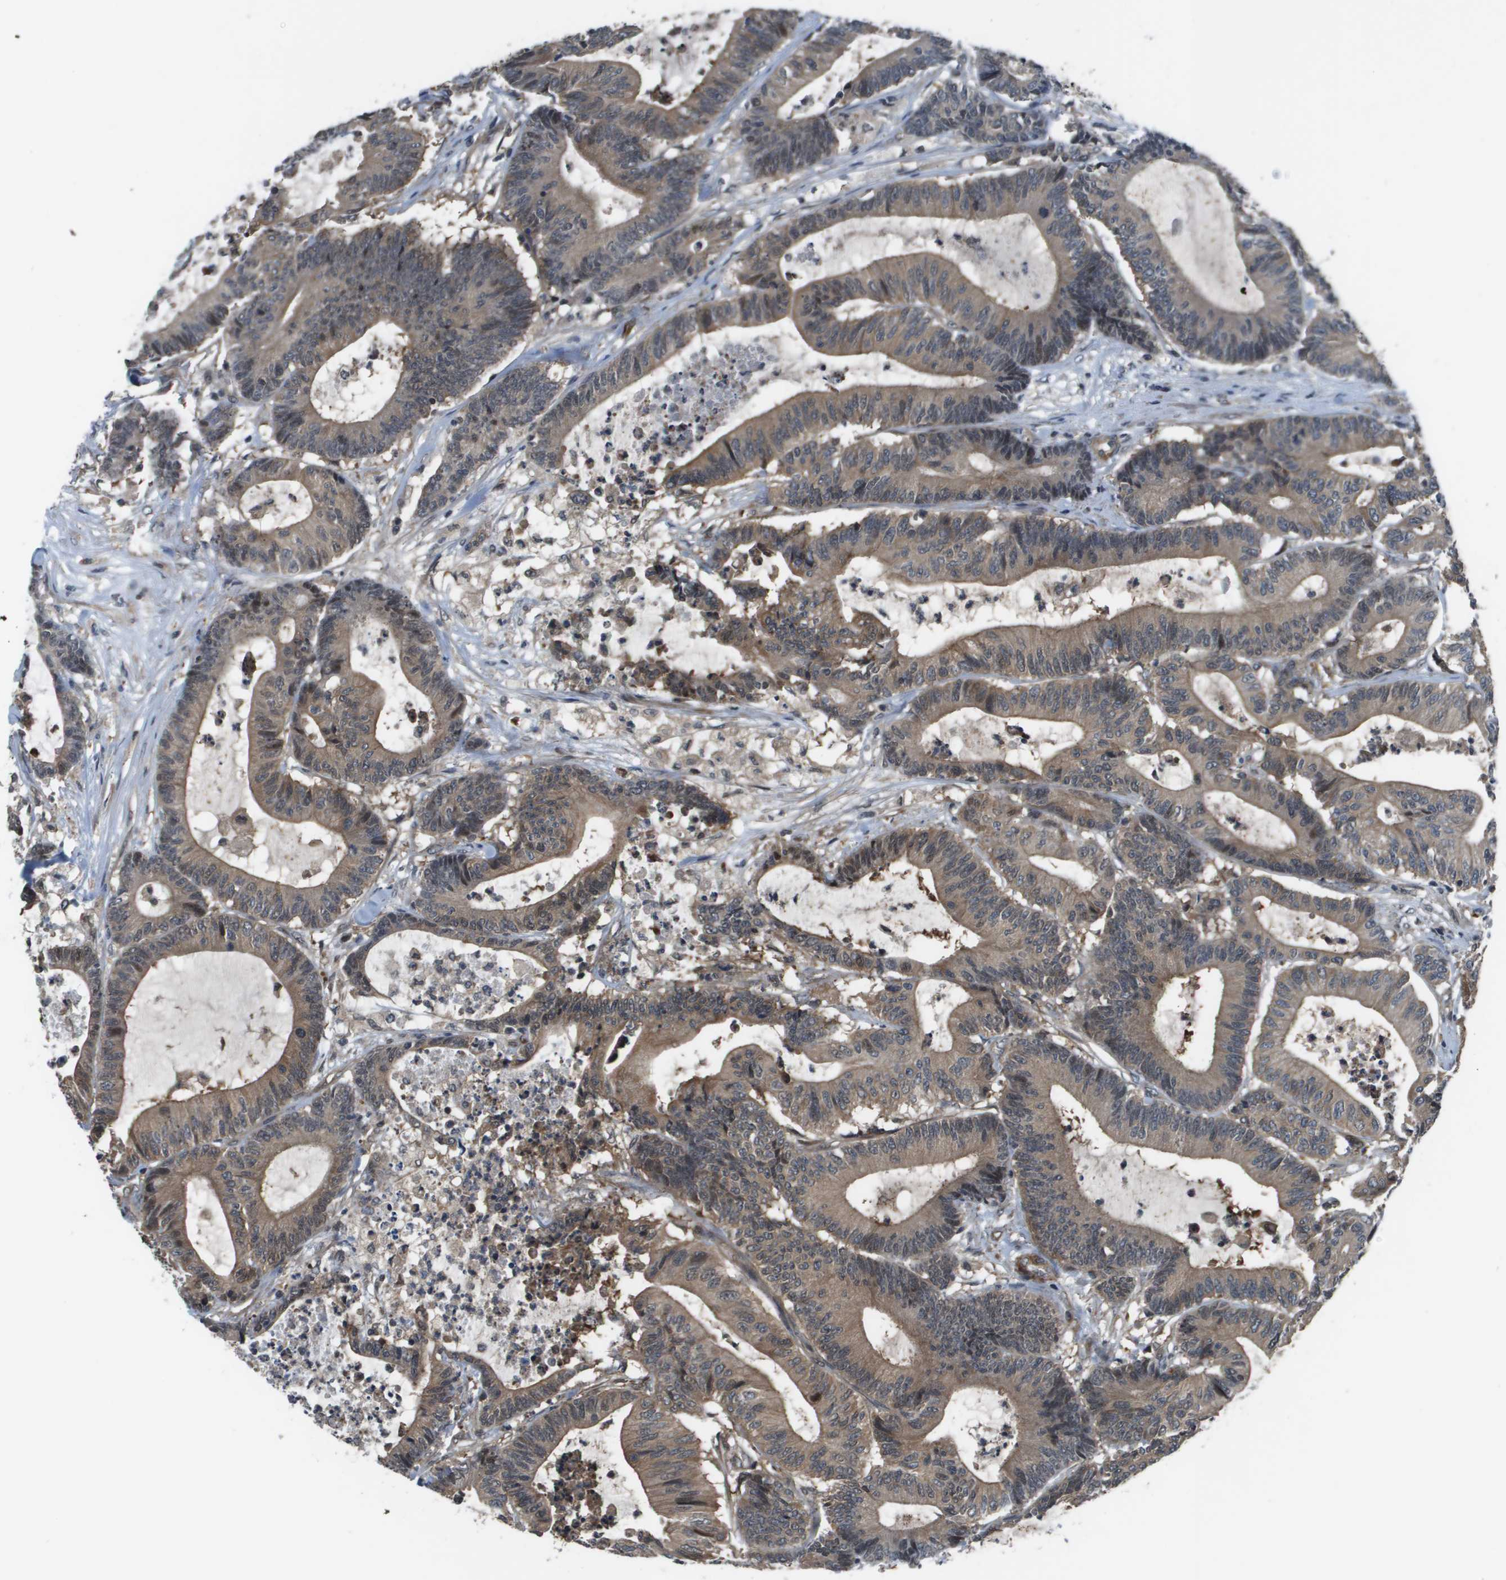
{"staining": {"intensity": "moderate", "quantity": ">75%", "location": "cytoplasmic/membranous"}, "tissue": "colorectal cancer", "cell_type": "Tumor cells", "image_type": "cancer", "snomed": [{"axis": "morphology", "description": "Adenocarcinoma, NOS"}, {"axis": "topography", "description": "Colon"}], "caption": "About >75% of tumor cells in colorectal adenocarcinoma demonstrate moderate cytoplasmic/membranous protein expression as visualized by brown immunohistochemical staining.", "gene": "ENPP5", "patient": {"sex": "female", "age": 84}}